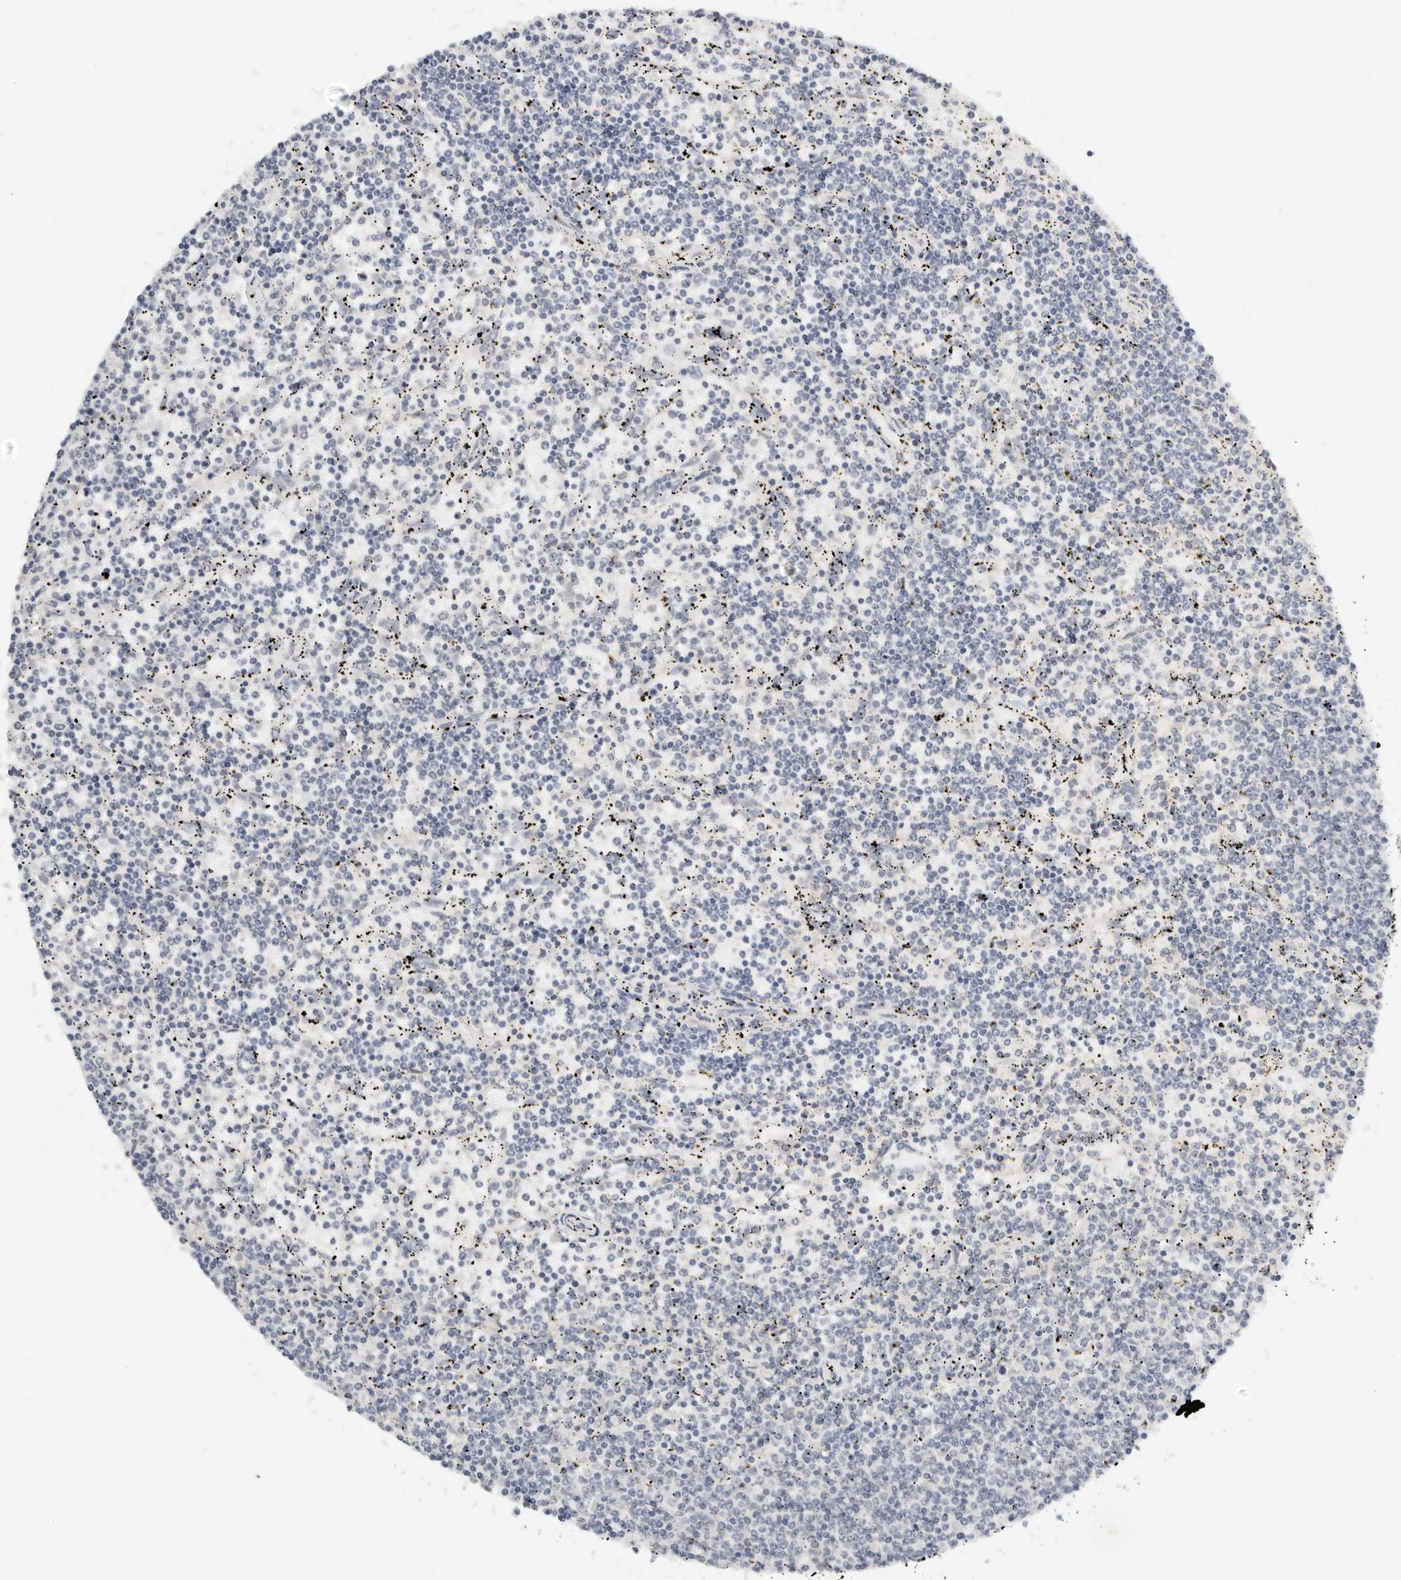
{"staining": {"intensity": "negative", "quantity": "none", "location": "none"}, "tissue": "lymphoma", "cell_type": "Tumor cells", "image_type": "cancer", "snomed": [{"axis": "morphology", "description": "Malignant lymphoma, non-Hodgkin's type, Low grade"}, {"axis": "topography", "description": "Spleen"}], "caption": "Tumor cells are negative for protein expression in human malignant lymphoma, non-Hodgkin's type (low-grade).", "gene": "PKDCC", "patient": {"sex": "female", "age": 50}}